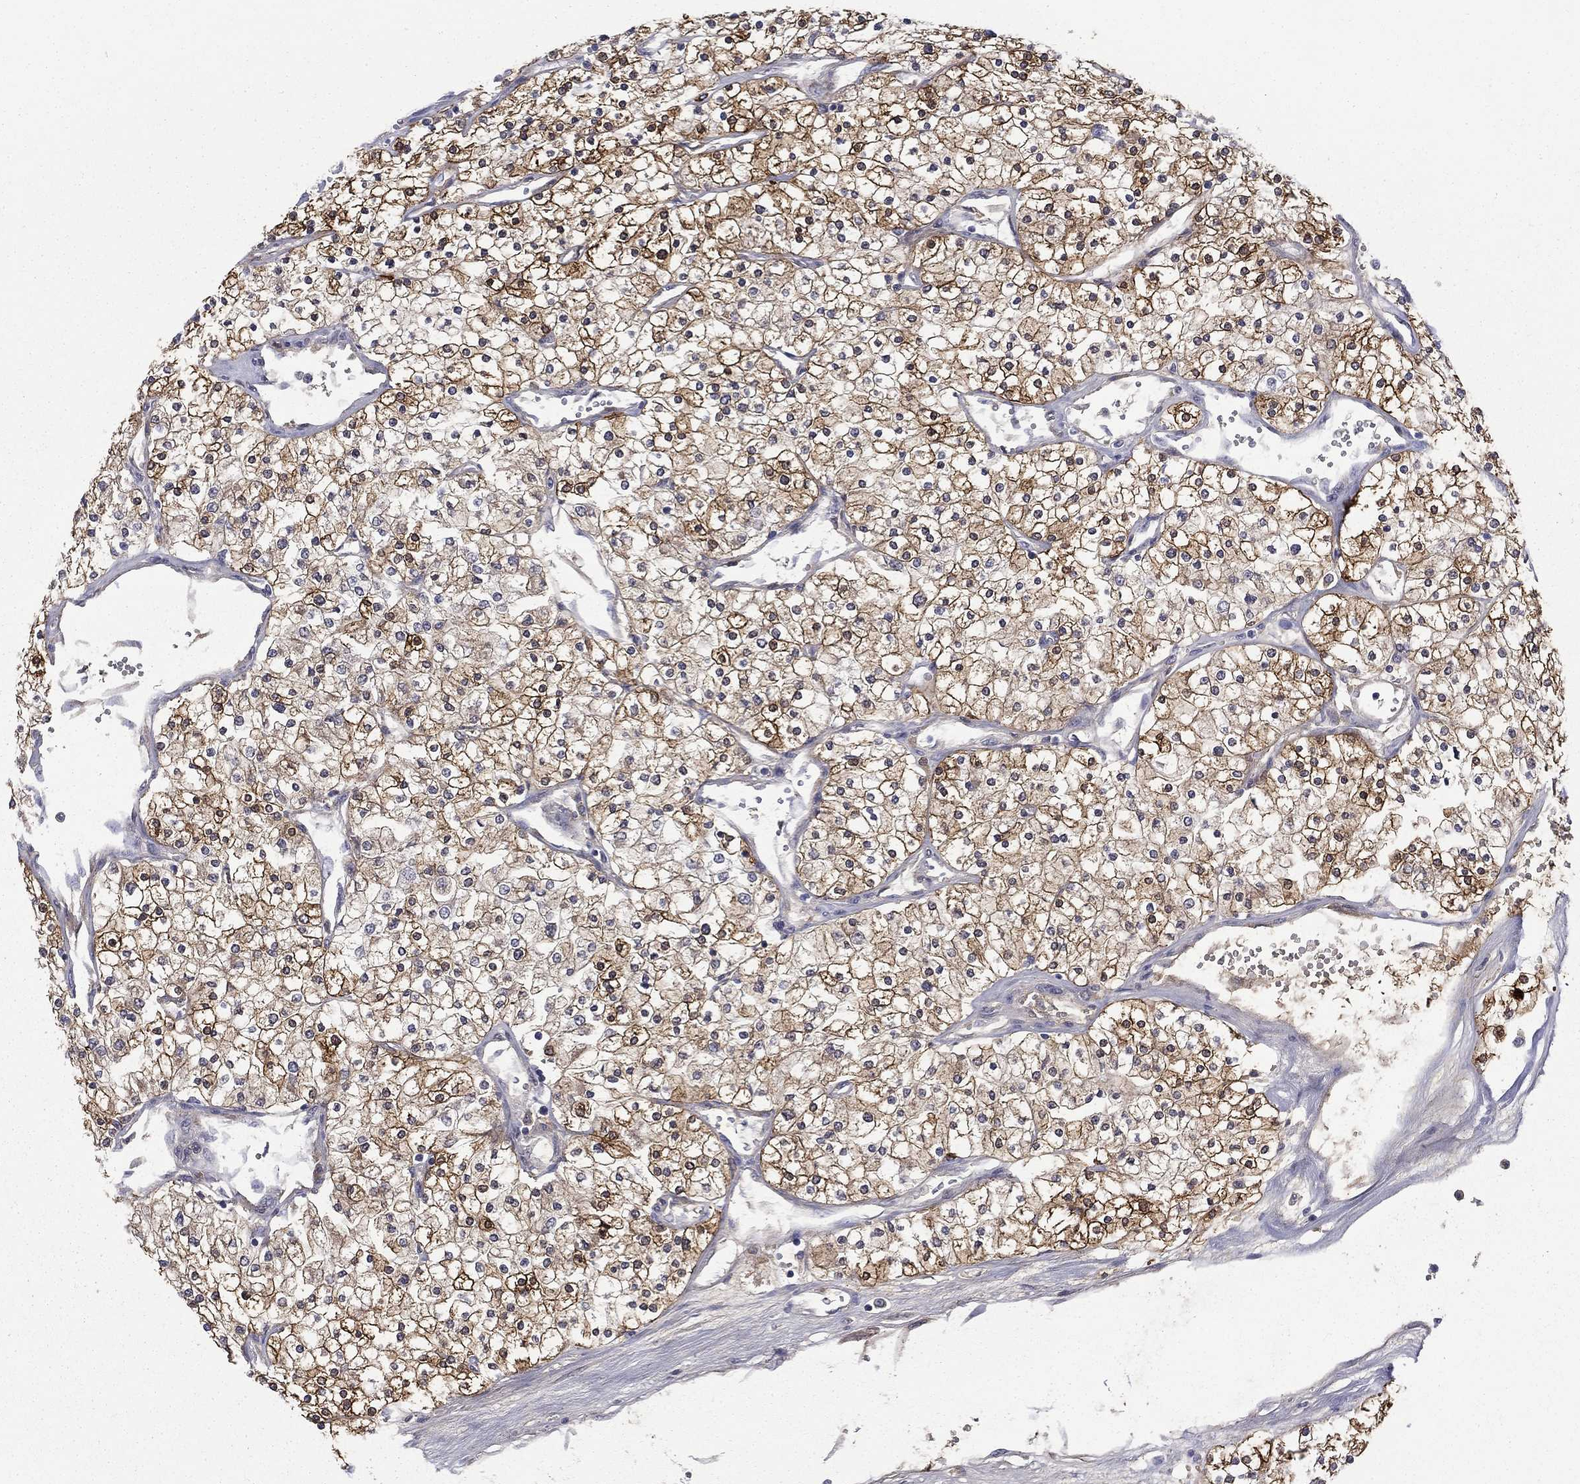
{"staining": {"intensity": "strong", "quantity": ">75%", "location": "cytoplasmic/membranous"}, "tissue": "renal cancer", "cell_type": "Tumor cells", "image_type": "cancer", "snomed": [{"axis": "morphology", "description": "Adenocarcinoma, NOS"}, {"axis": "topography", "description": "Kidney"}], "caption": "High-power microscopy captured an immunohistochemistry micrograph of renal adenocarcinoma, revealing strong cytoplasmic/membranous expression in approximately >75% of tumor cells.", "gene": "PCBP3", "patient": {"sex": "male", "age": 80}}